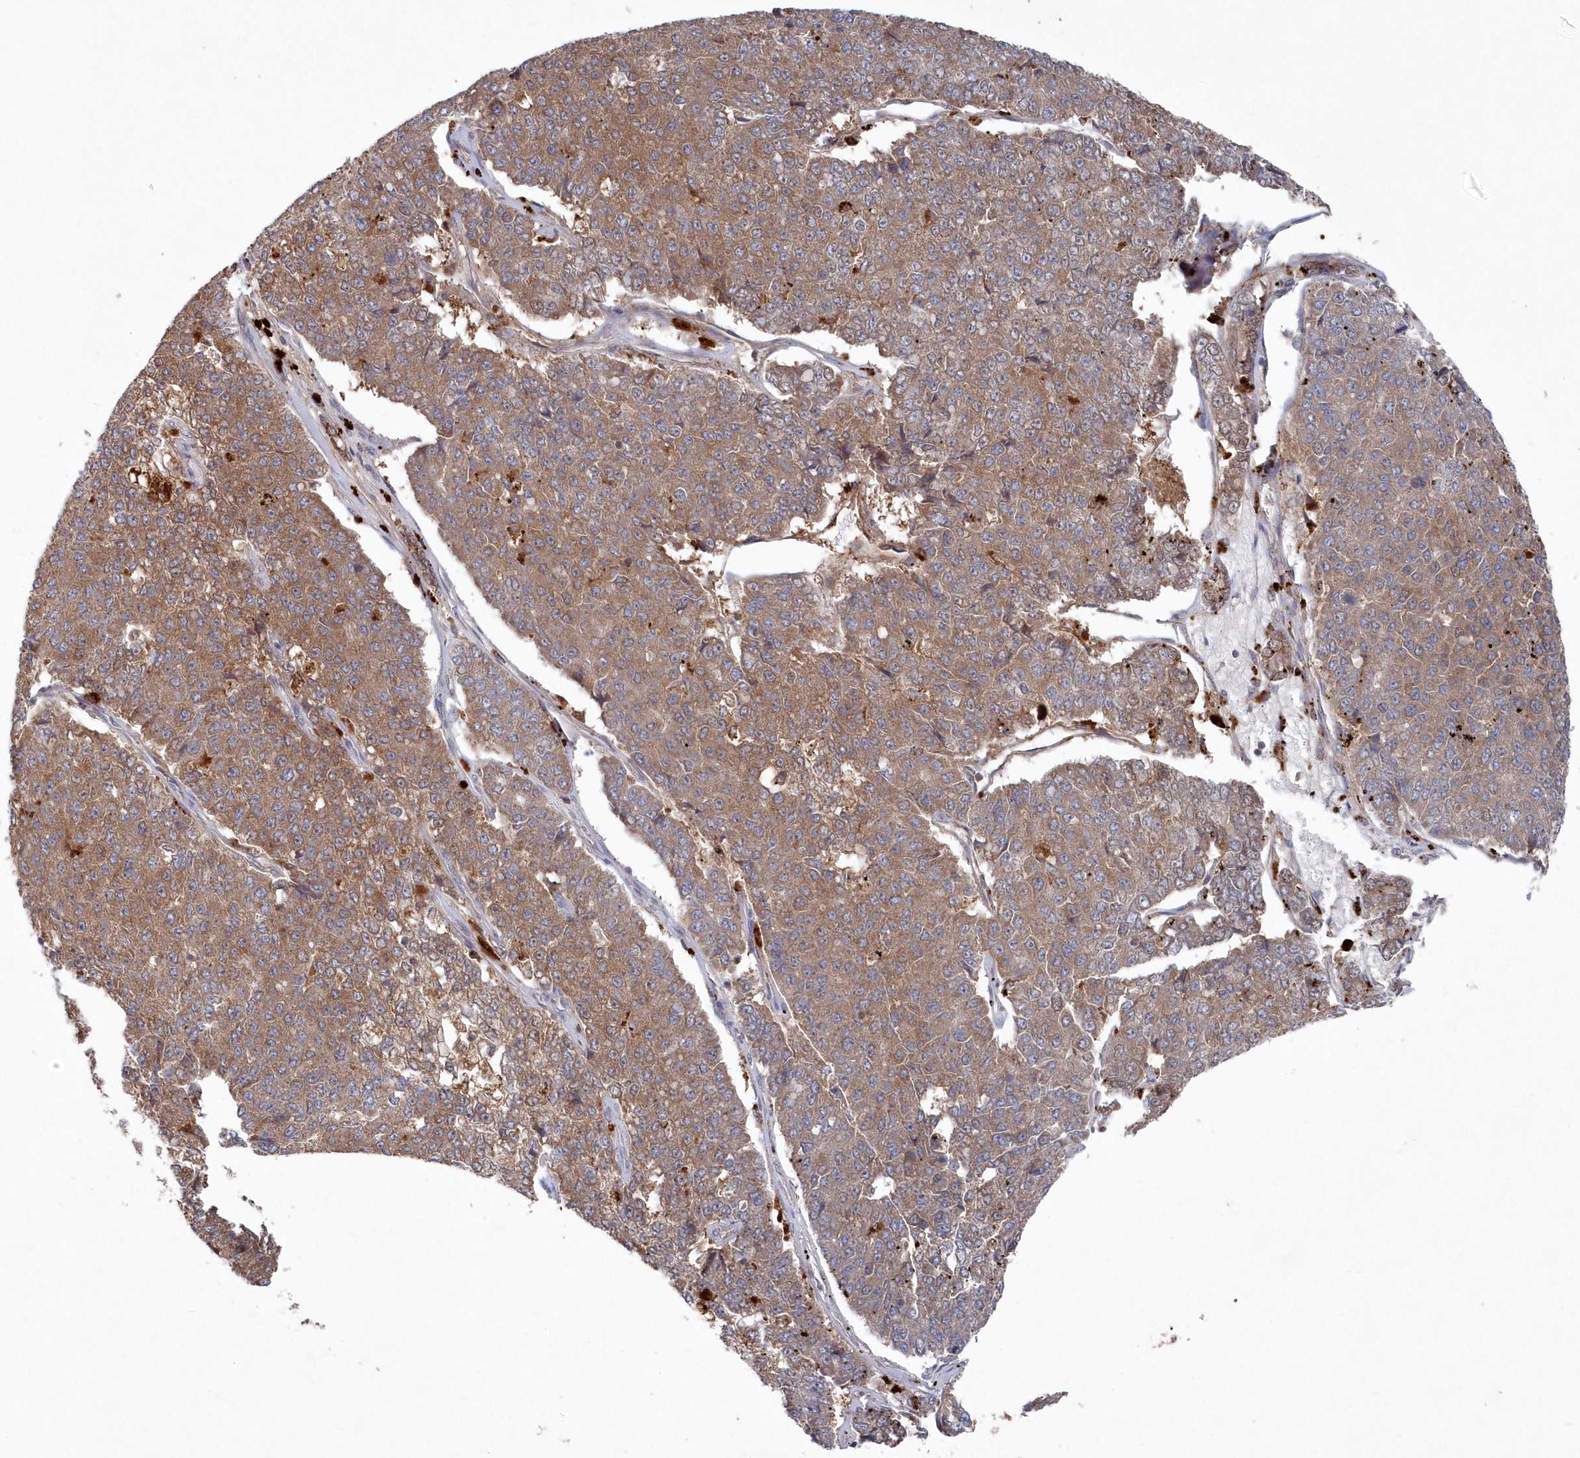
{"staining": {"intensity": "moderate", "quantity": ">75%", "location": "cytoplasmic/membranous"}, "tissue": "pancreatic cancer", "cell_type": "Tumor cells", "image_type": "cancer", "snomed": [{"axis": "morphology", "description": "Adenocarcinoma, NOS"}, {"axis": "topography", "description": "Pancreas"}], "caption": "Immunohistochemical staining of adenocarcinoma (pancreatic) shows medium levels of moderate cytoplasmic/membranous staining in approximately >75% of tumor cells.", "gene": "ASNSD1", "patient": {"sex": "male", "age": 50}}